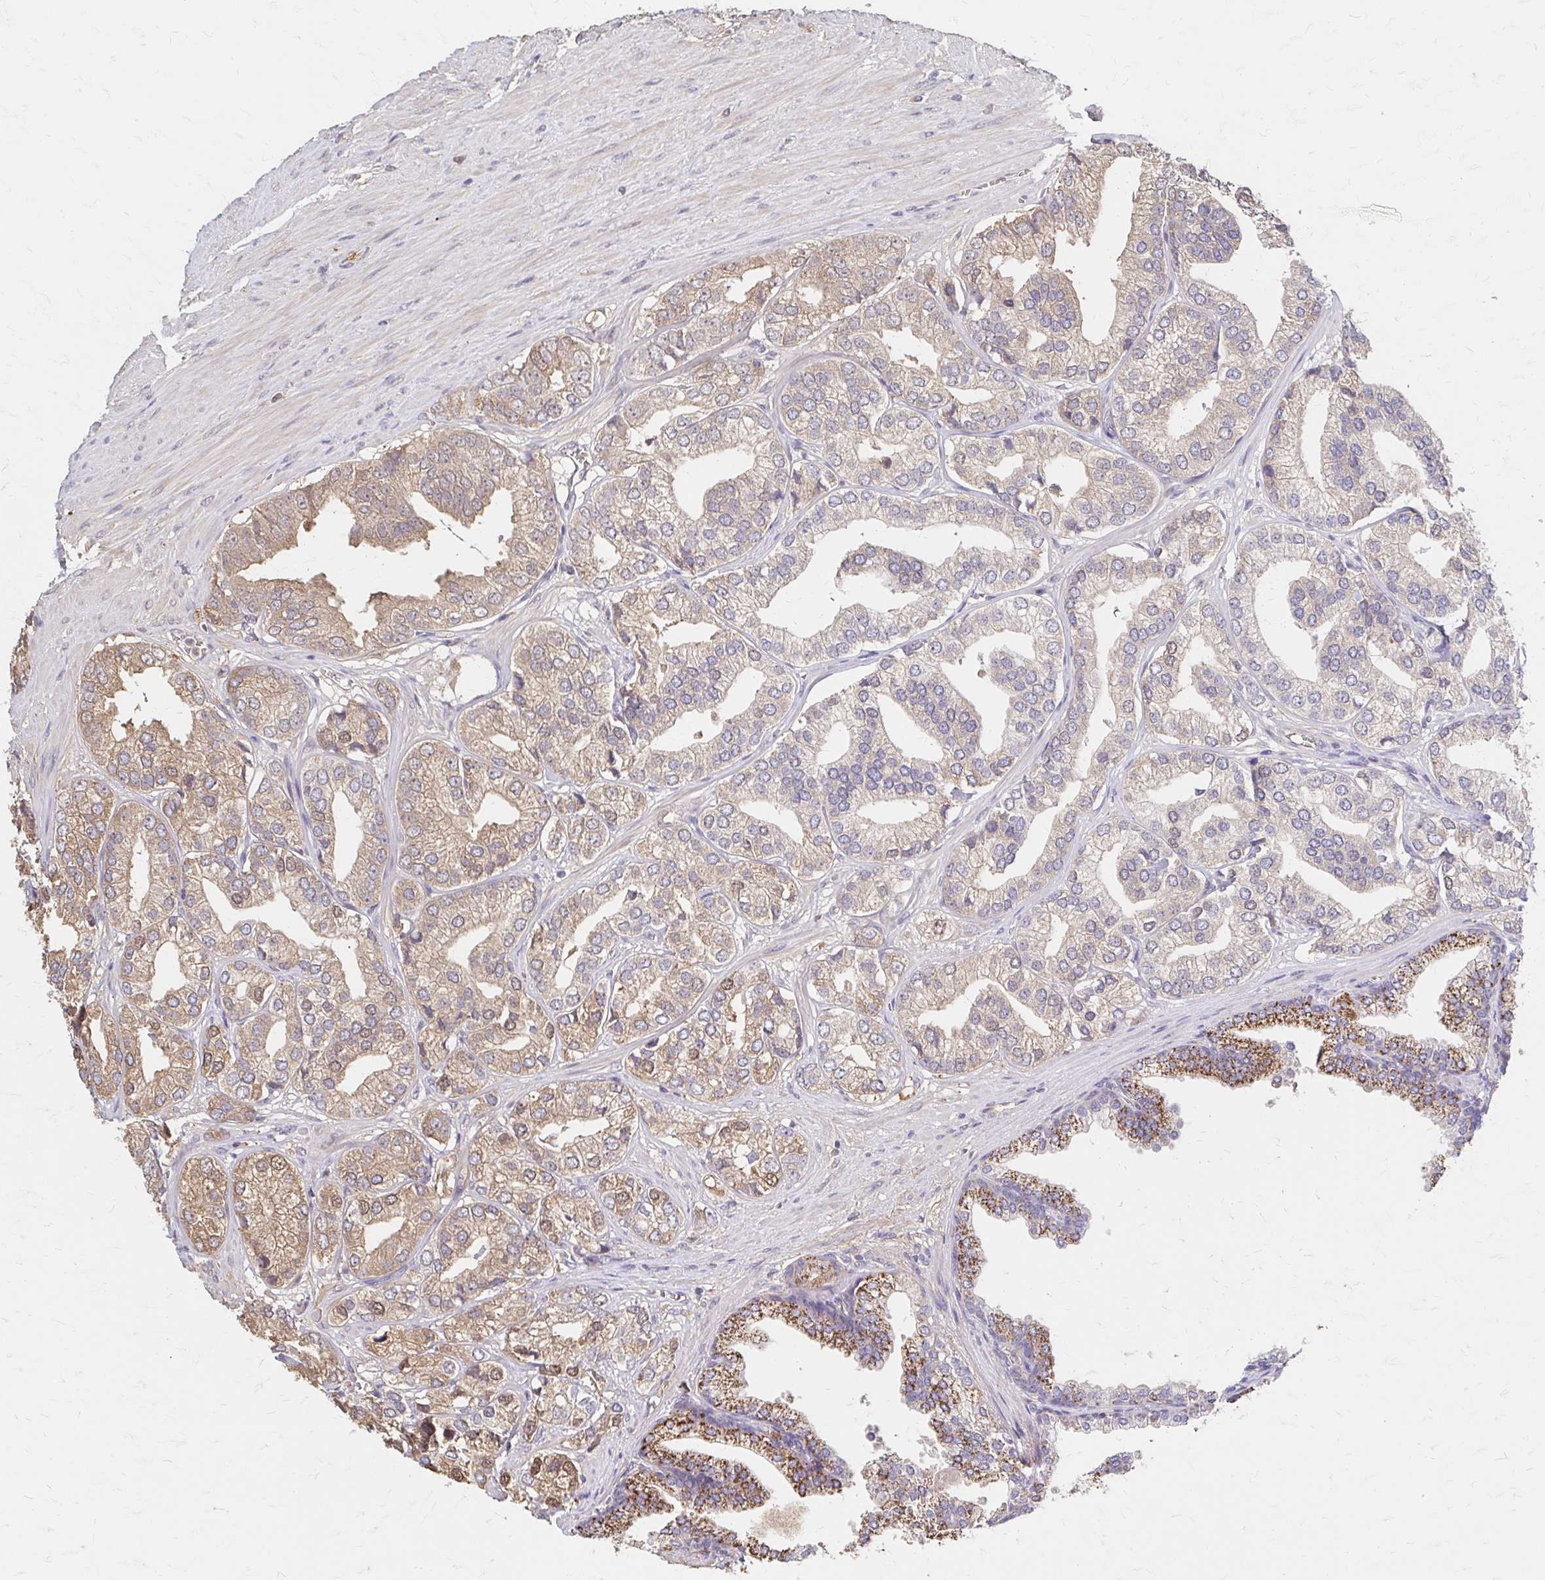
{"staining": {"intensity": "weak", "quantity": "25%-75%", "location": "cytoplasmic/membranous"}, "tissue": "prostate cancer", "cell_type": "Tumor cells", "image_type": "cancer", "snomed": [{"axis": "morphology", "description": "Adenocarcinoma, High grade"}, {"axis": "topography", "description": "Prostate"}], "caption": "Protein staining shows weak cytoplasmic/membranous expression in approximately 25%-75% of tumor cells in prostate cancer (adenocarcinoma (high-grade)). The protein of interest is stained brown, and the nuclei are stained in blue (DAB (3,3'-diaminobenzidine) IHC with brightfield microscopy, high magnification).", "gene": "HMGCS2", "patient": {"sex": "male", "age": 58}}